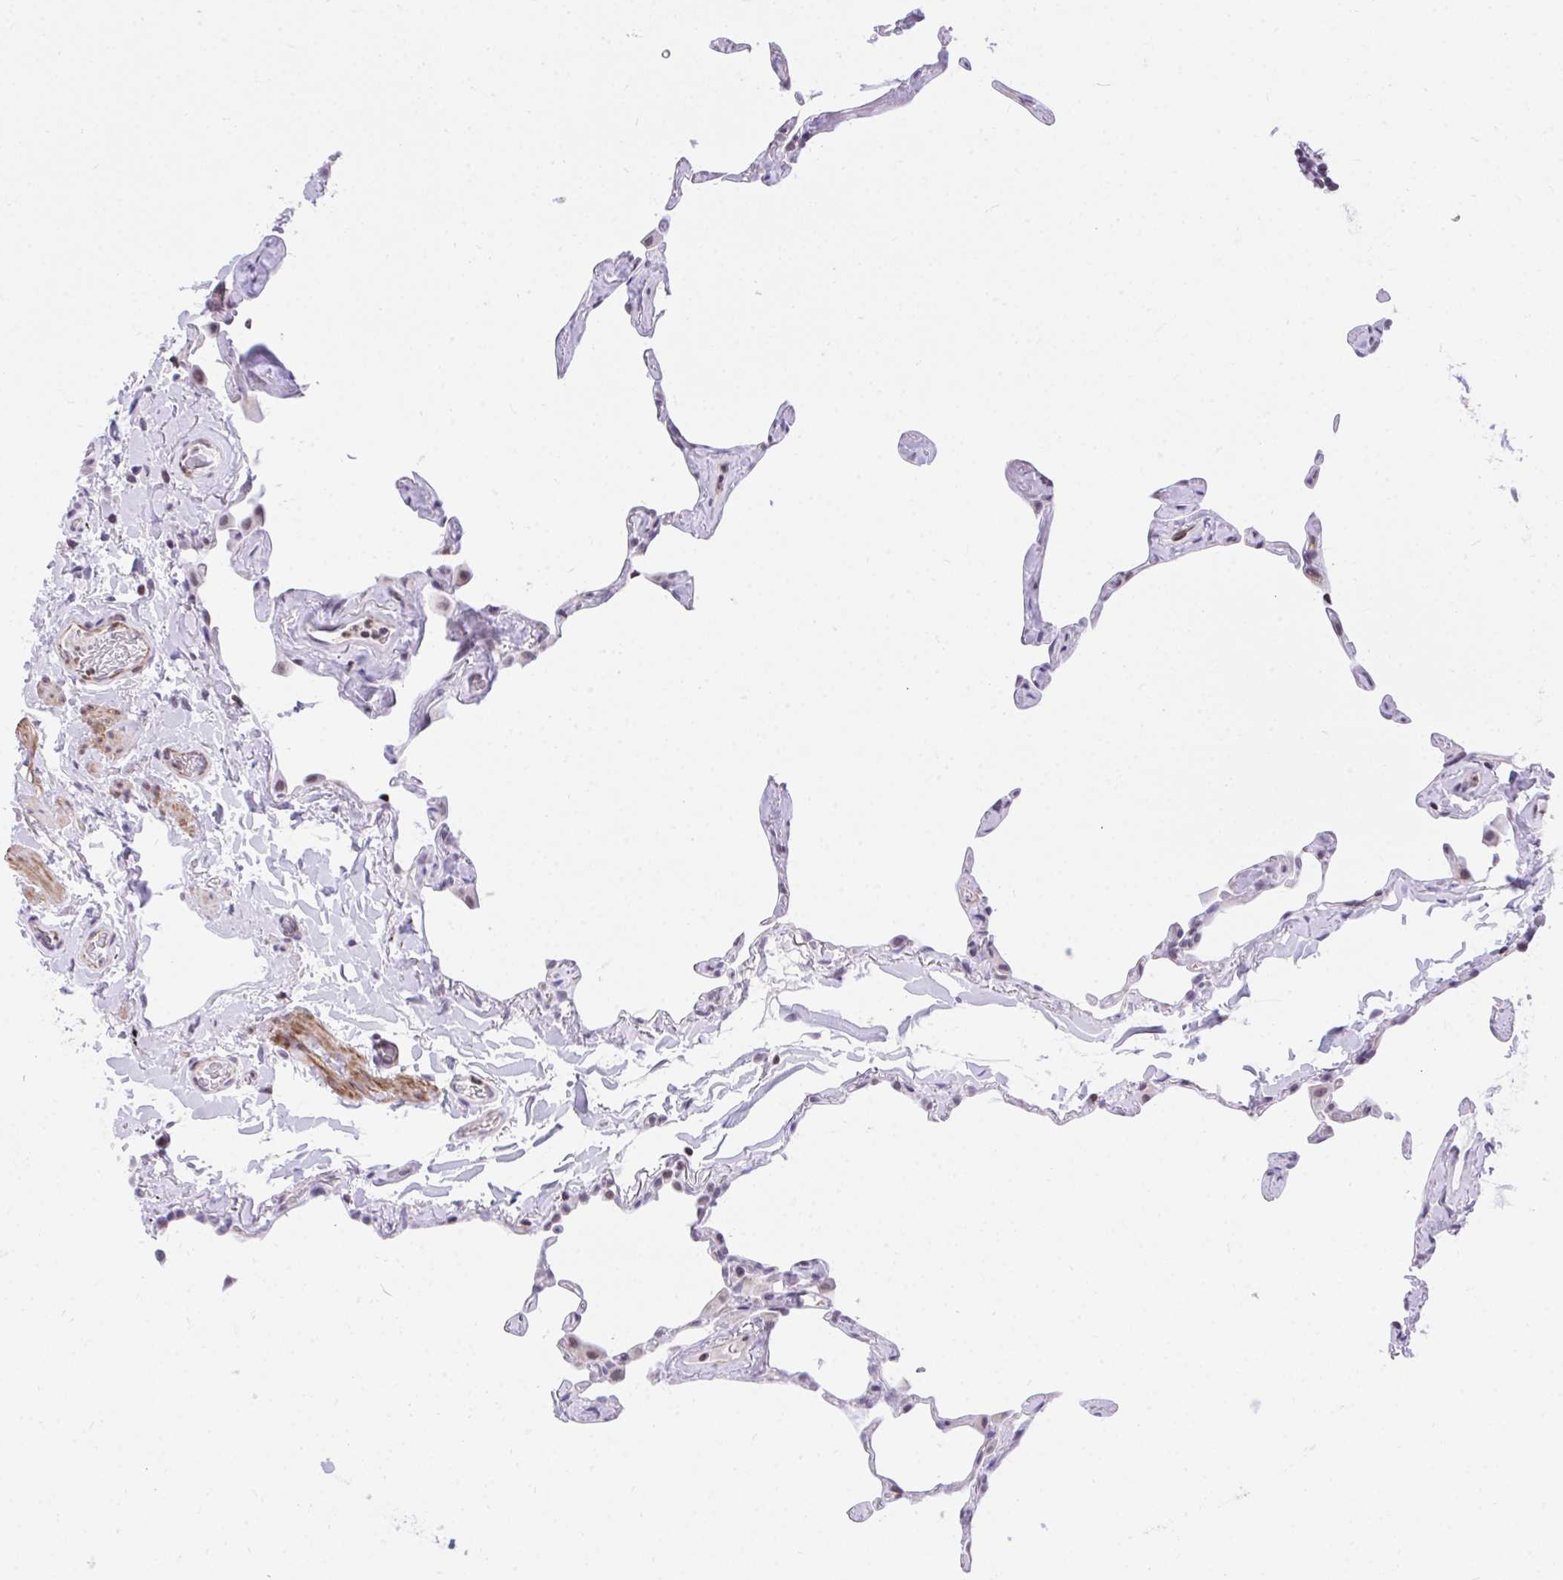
{"staining": {"intensity": "moderate", "quantity": "<25%", "location": "nuclear"}, "tissue": "lung", "cell_type": "Alveolar cells", "image_type": "normal", "snomed": [{"axis": "morphology", "description": "Normal tissue, NOS"}, {"axis": "topography", "description": "Lung"}], "caption": "Protein staining reveals moderate nuclear expression in approximately <25% of alveolar cells in normal lung.", "gene": "KCNN4", "patient": {"sex": "male", "age": 65}}